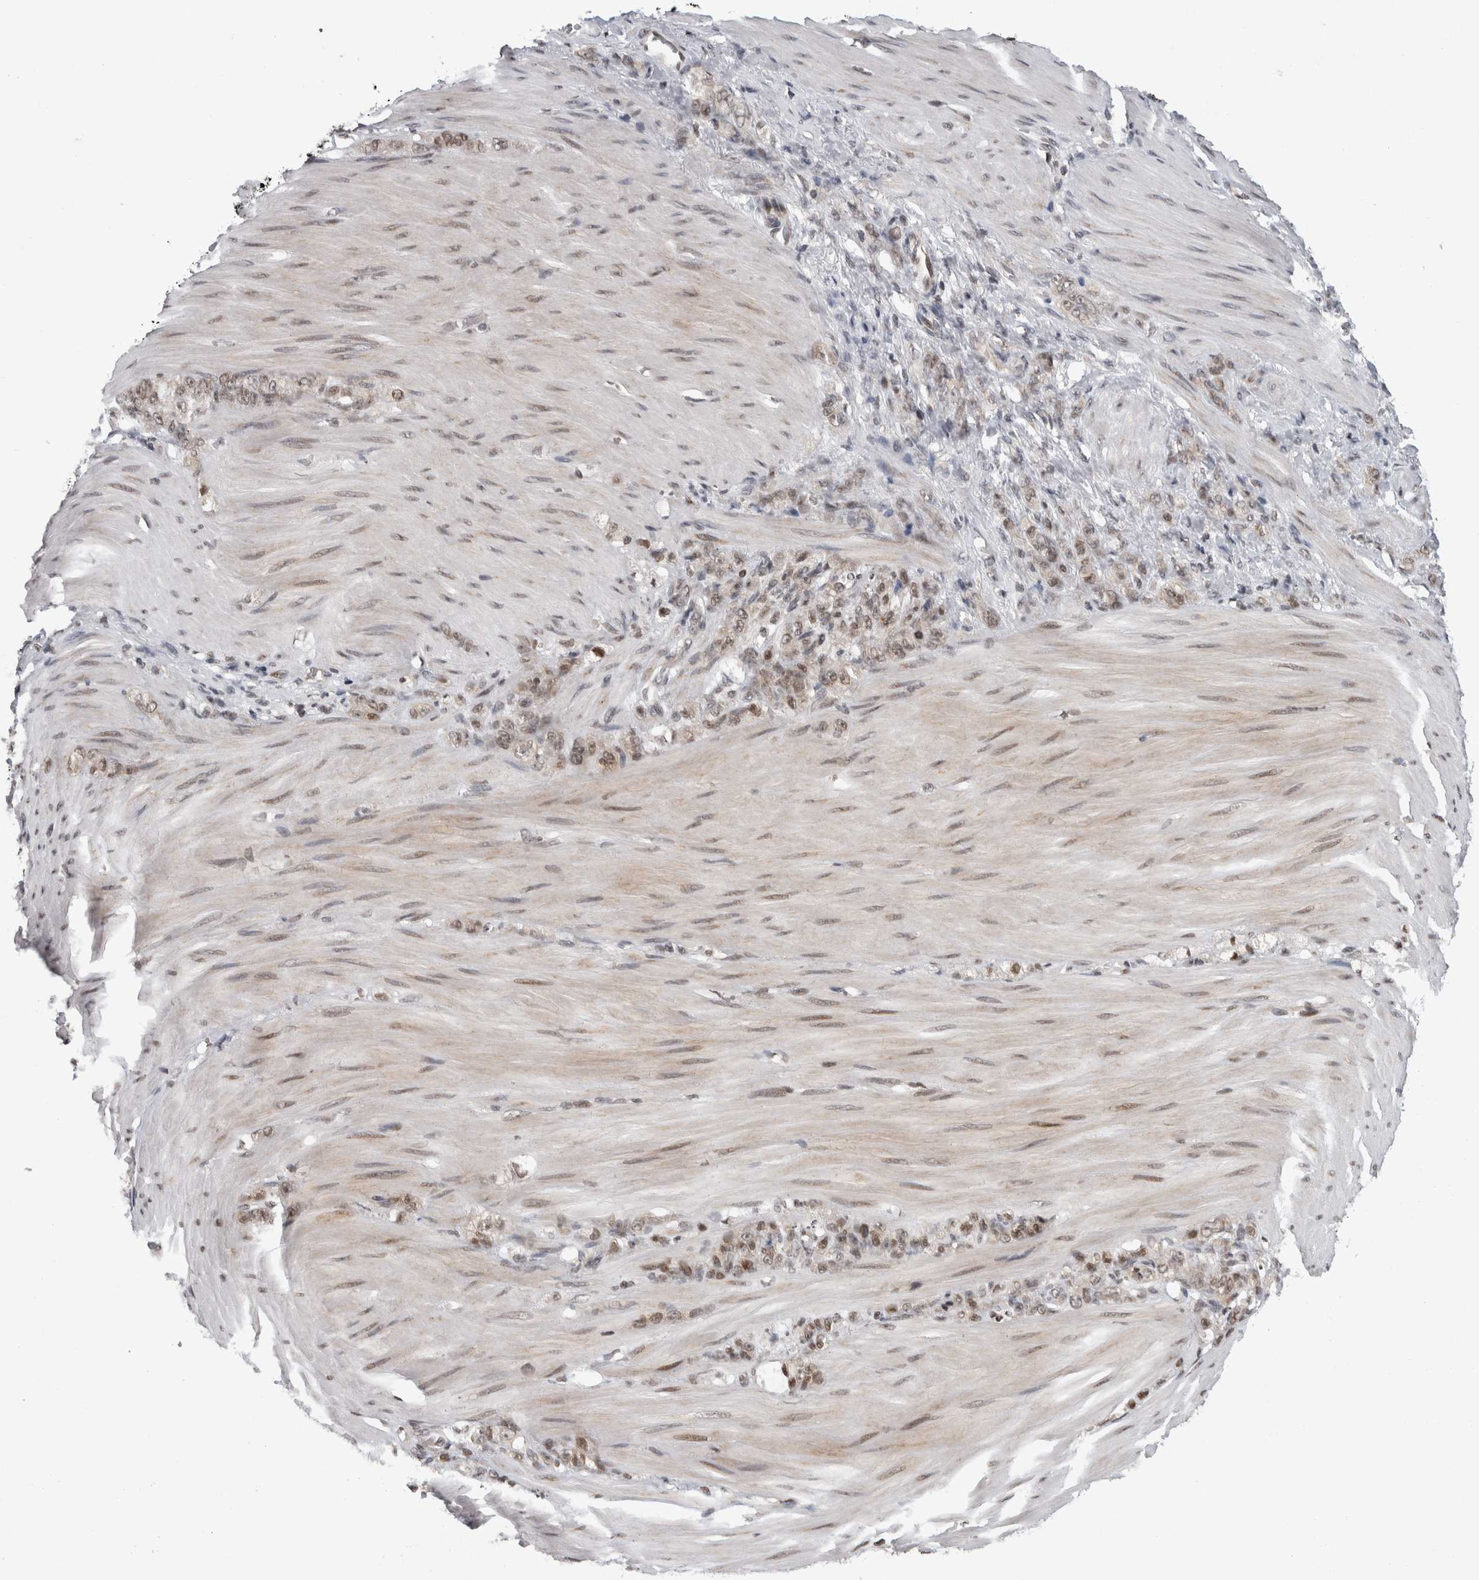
{"staining": {"intensity": "weak", "quantity": ">75%", "location": "nuclear"}, "tissue": "stomach cancer", "cell_type": "Tumor cells", "image_type": "cancer", "snomed": [{"axis": "morphology", "description": "Normal tissue, NOS"}, {"axis": "morphology", "description": "Adenocarcinoma, NOS"}, {"axis": "topography", "description": "Stomach"}], "caption": "Approximately >75% of tumor cells in human stomach adenocarcinoma display weak nuclear protein positivity as visualized by brown immunohistochemical staining.", "gene": "ZBTB11", "patient": {"sex": "male", "age": 82}}